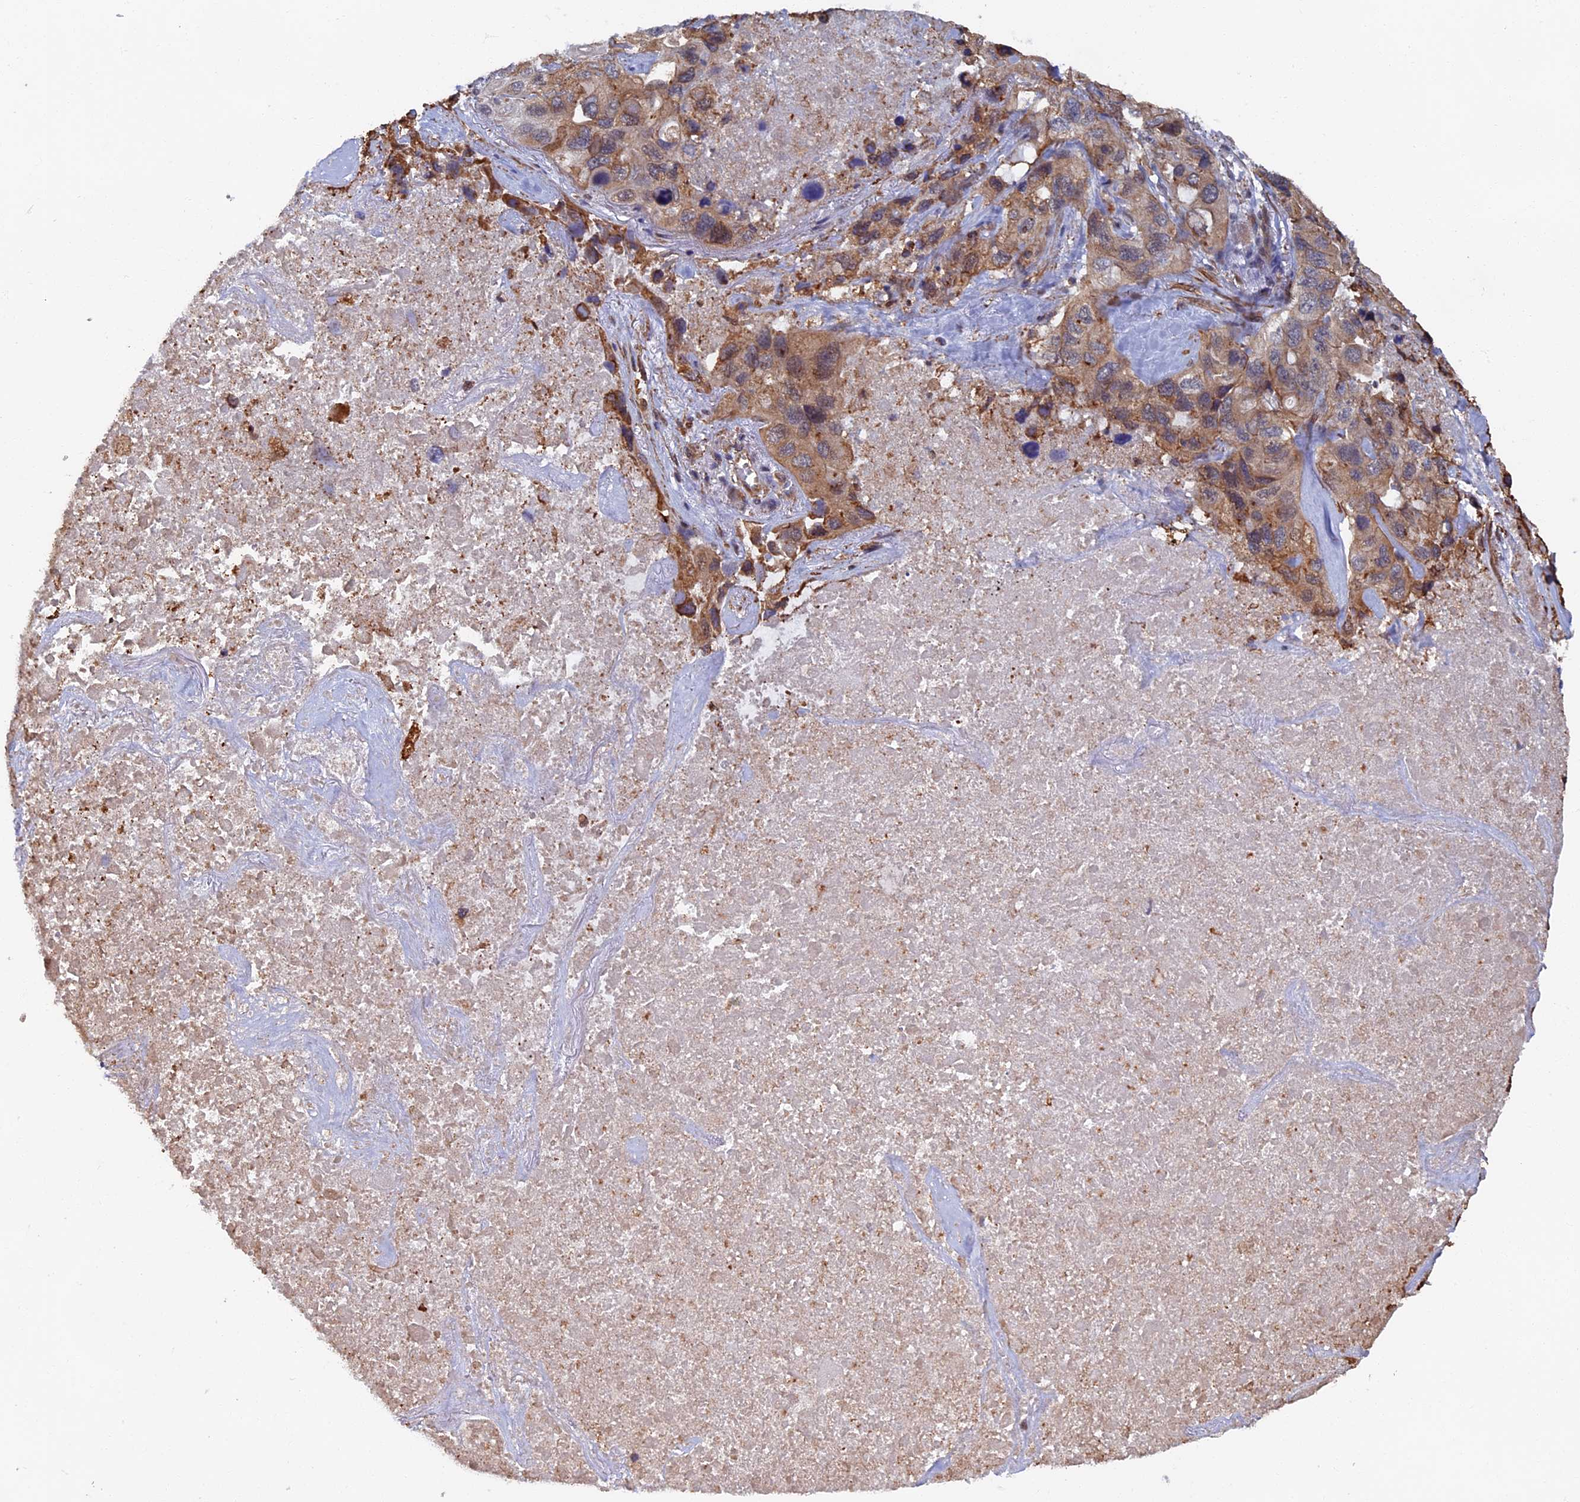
{"staining": {"intensity": "weak", "quantity": ">75%", "location": "cytoplasmic/membranous"}, "tissue": "lung cancer", "cell_type": "Tumor cells", "image_type": "cancer", "snomed": [{"axis": "morphology", "description": "Squamous cell carcinoma, NOS"}, {"axis": "topography", "description": "Lung"}], "caption": "Immunohistochemistry histopathology image of neoplastic tissue: human squamous cell carcinoma (lung) stained using immunohistochemistry (IHC) demonstrates low levels of weak protein expression localized specifically in the cytoplasmic/membranous of tumor cells, appearing as a cytoplasmic/membranous brown color.", "gene": "CTDP1", "patient": {"sex": "female", "age": 73}}